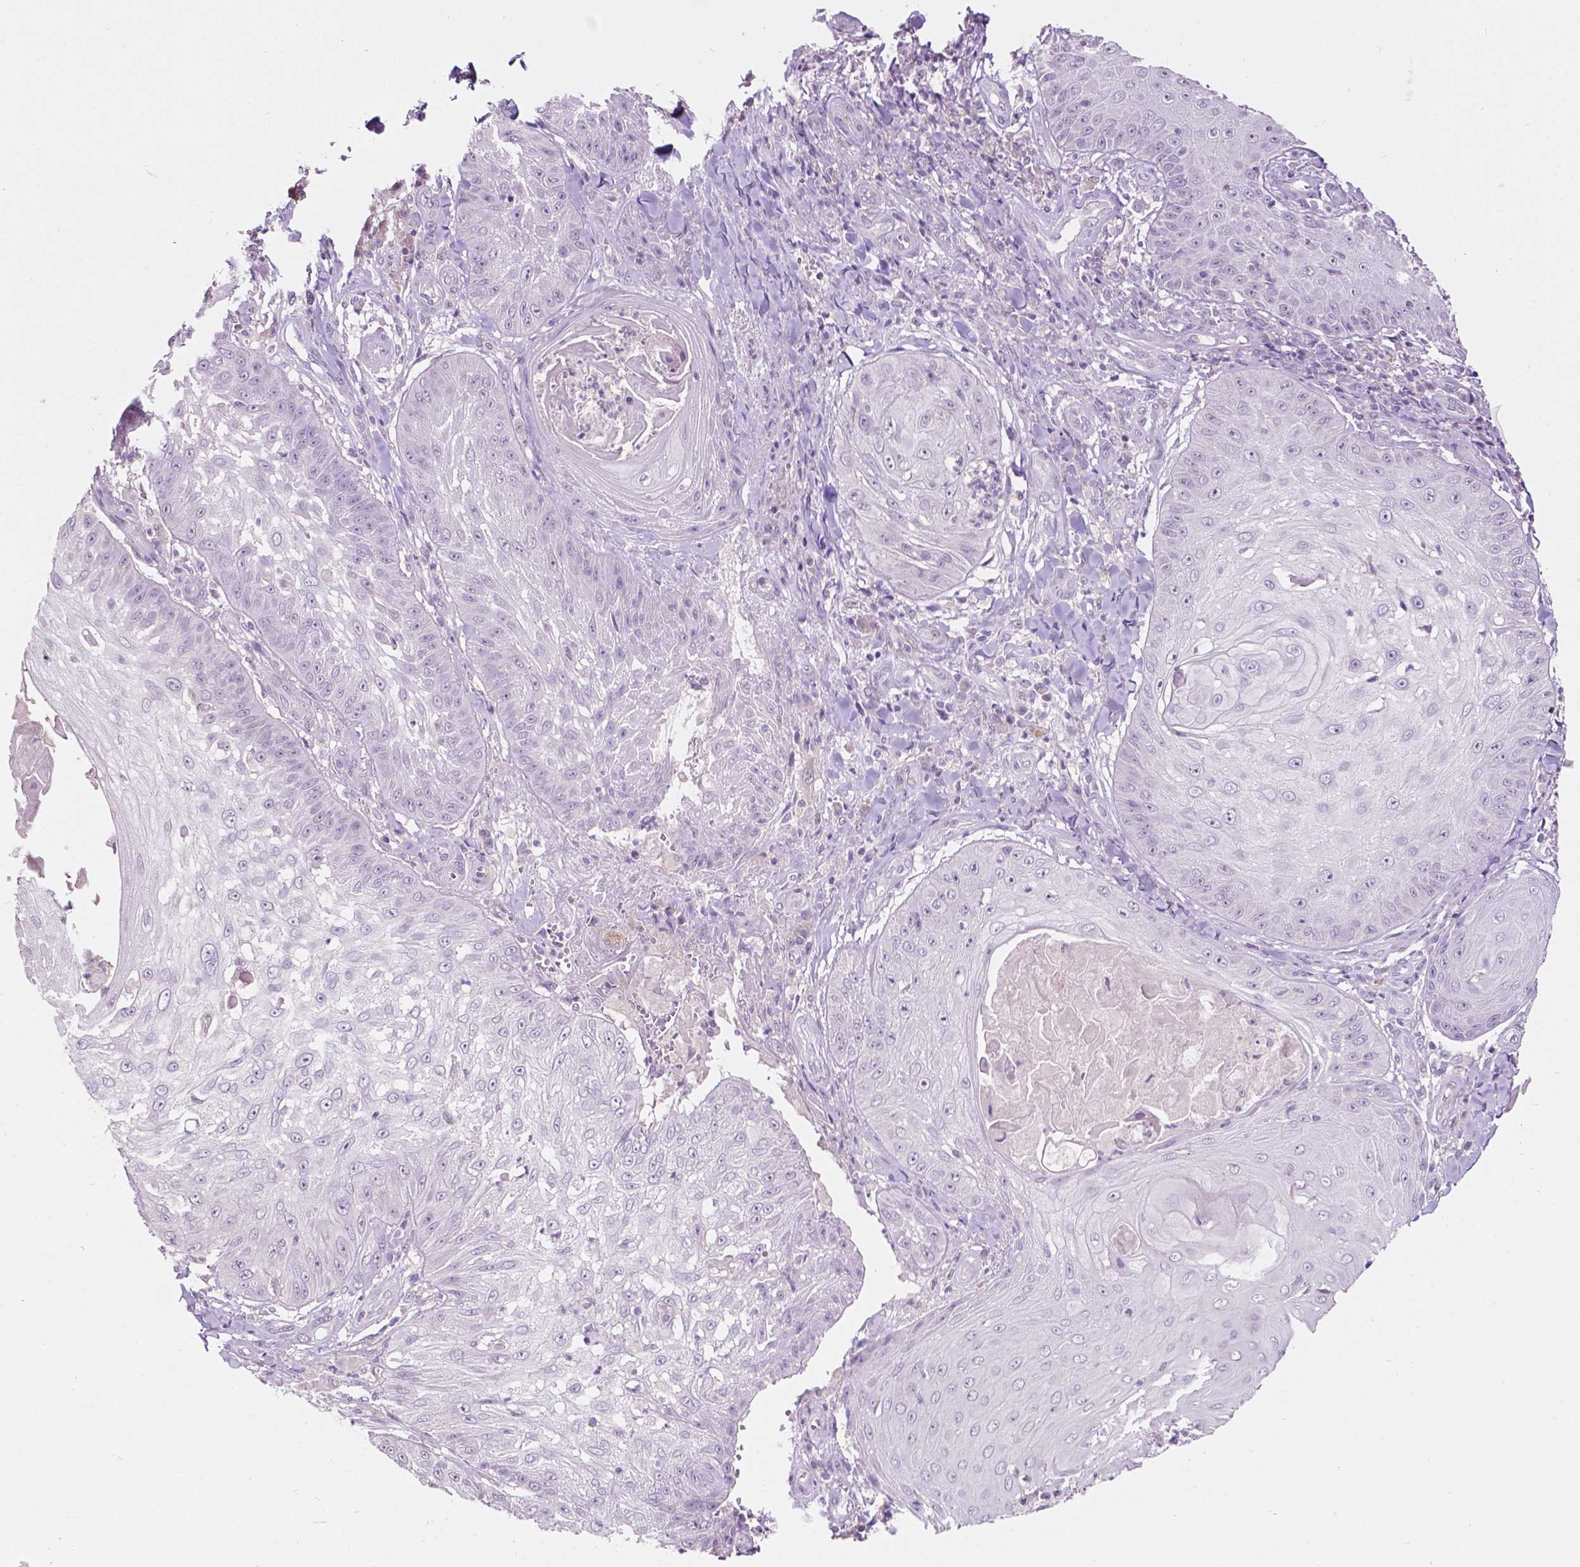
{"staining": {"intensity": "negative", "quantity": "none", "location": "none"}, "tissue": "skin cancer", "cell_type": "Tumor cells", "image_type": "cancer", "snomed": [{"axis": "morphology", "description": "Squamous cell carcinoma, NOS"}, {"axis": "topography", "description": "Skin"}], "caption": "IHC photomicrograph of neoplastic tissue: squamous cell carcinoma (skin) stained with DAB shows no significant protein expression in tumor cells.", "gene": "TM6SF2", "patient": {"sex": "male", "age": 70}}